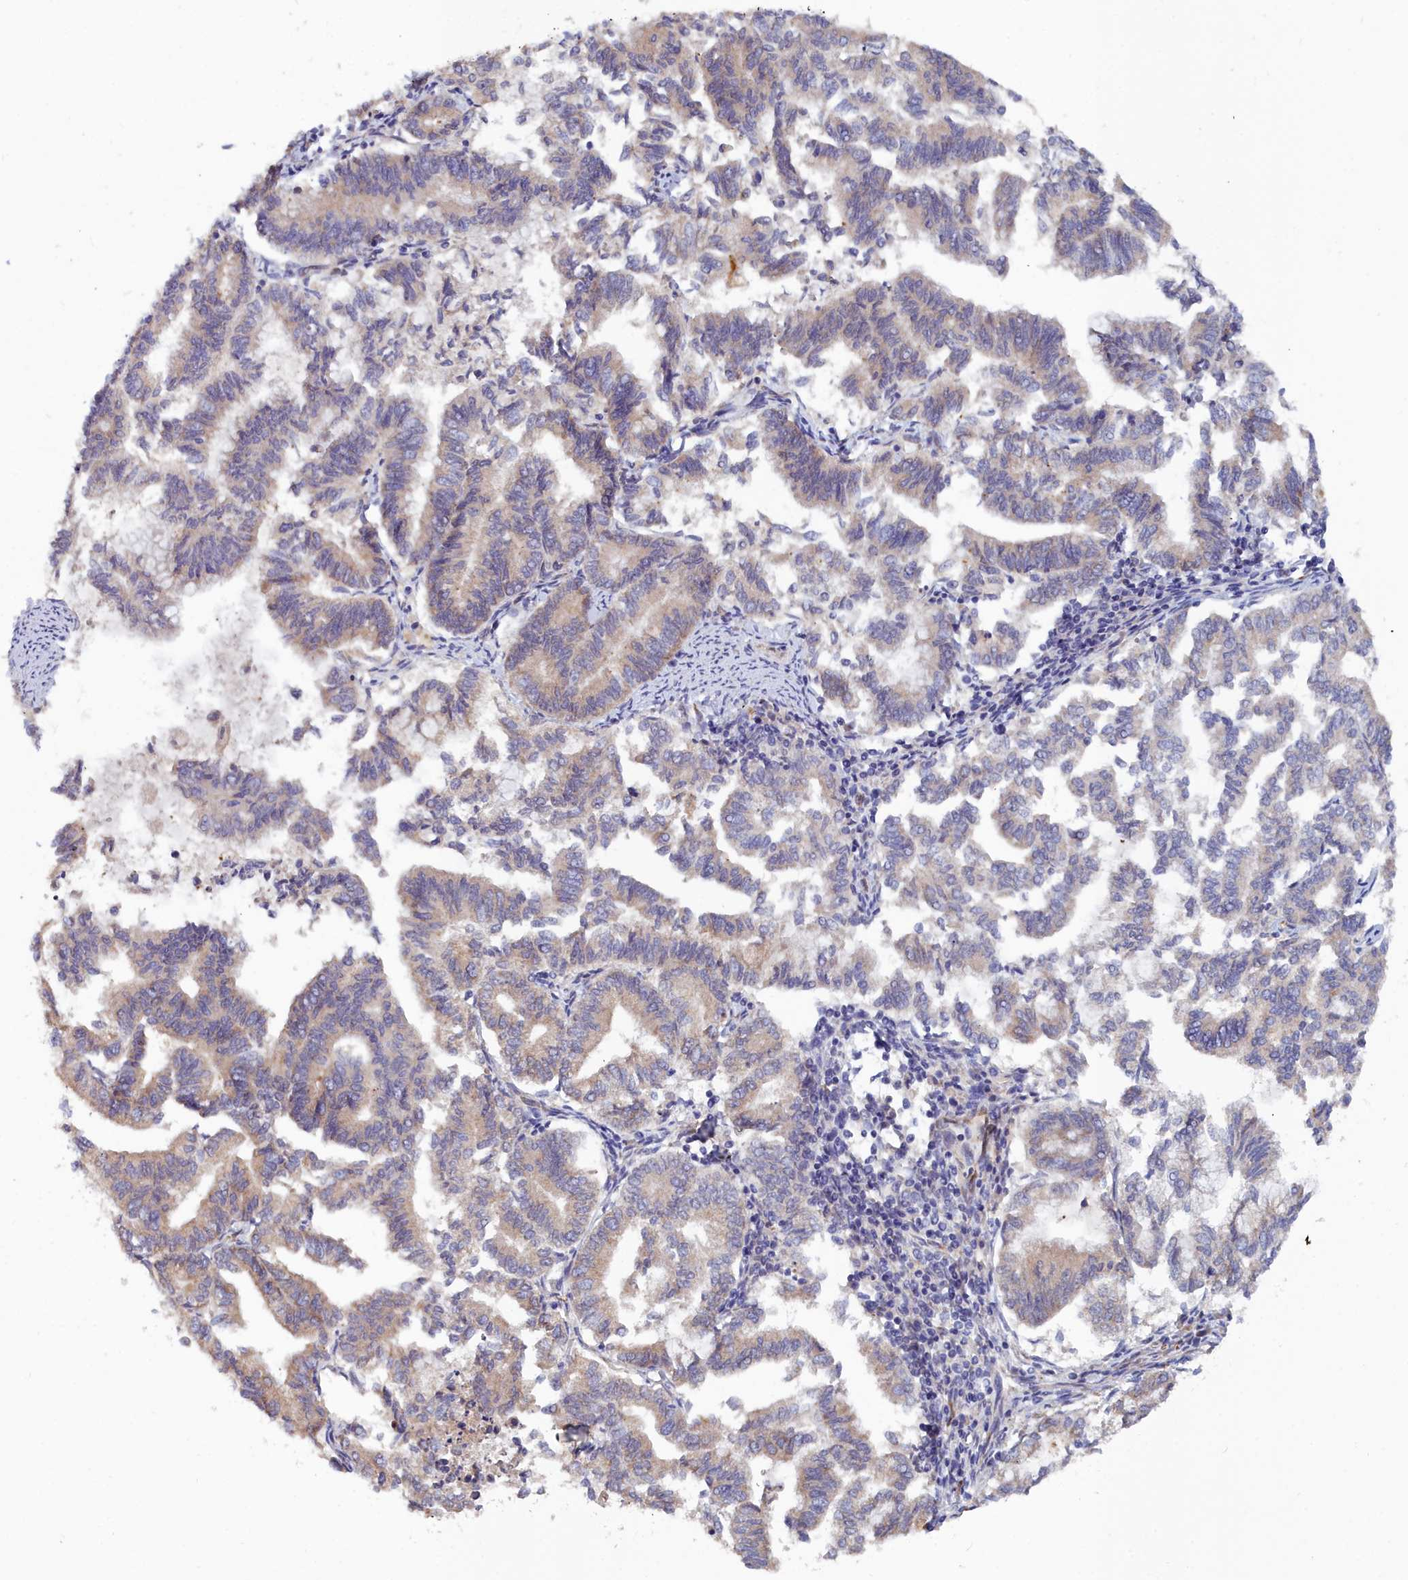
{"staining": {"intensity": "weak", "quantity": ">75%", "location": "cytoplasmic/membranous"}, "tissue": "endometrial cancer", "cell_type": "Tumor cells", "image_type": "cancer", "snomed": [{"axis": "morphology", "description": "Adenocarcinoma, NOS"}, {"axis": "topography", "description": "Endometrium"}], "caption": "The immunohistochemical stain highlights weak cytoplasmic/membranous staining in tumor cells of endometrial cancer tissue.", "gene": "RDX", "patient": {"sex": "female", "age": 79}}